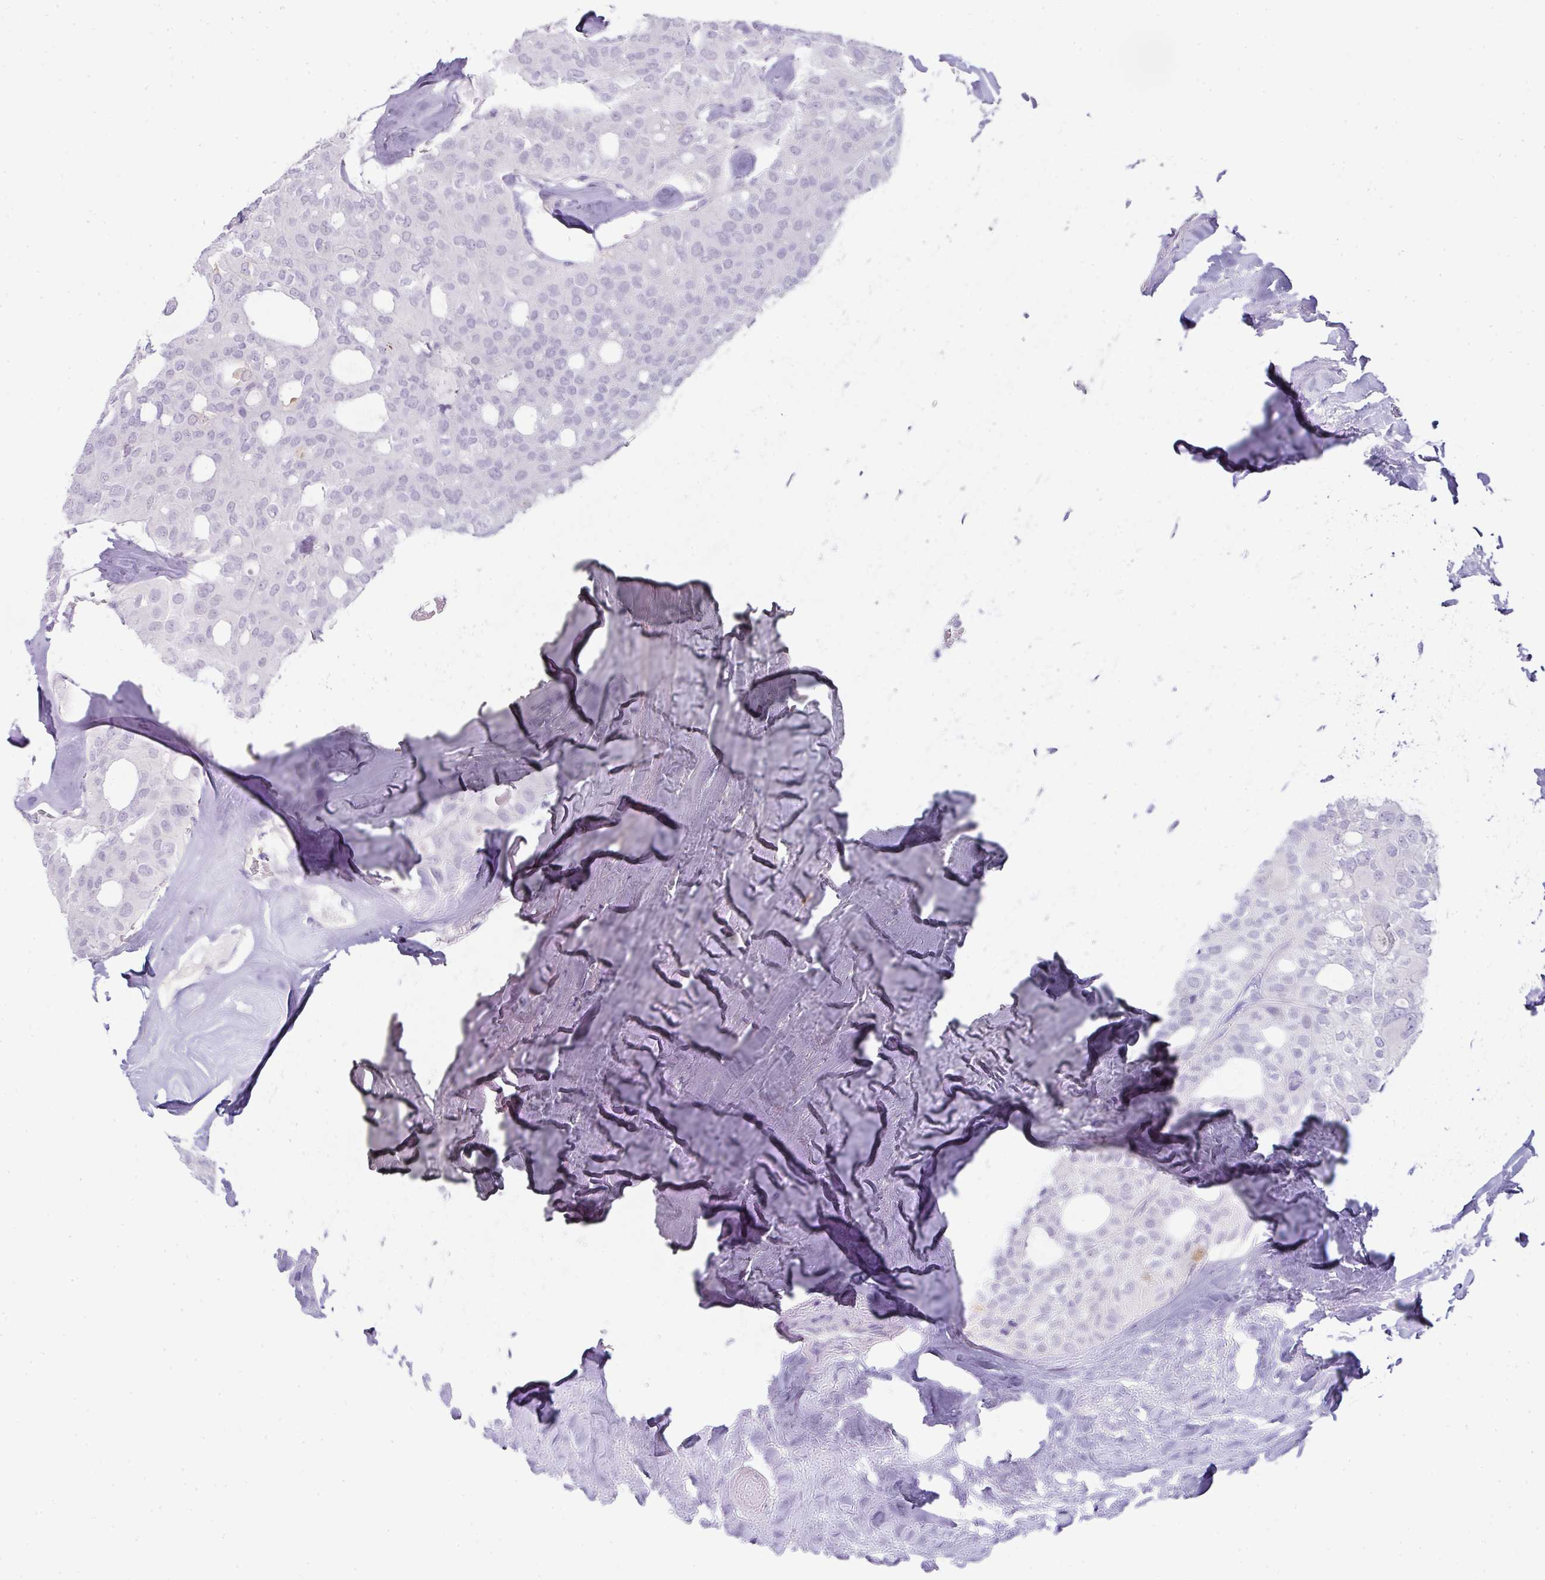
{"staining": {"intensity": "negative", "quantity": "none", "location": "none"}, "tissue": "thyroid cancer", "cell_type": "Tumor cells", "image_type": "cancer", "snomed": [{"axis": "morphology", "description": "Follicular adenoma carcinoma, NOS"}, {"axis": "topography", "description": "Thyroid gland"}], "caption": "An IHC micrograph of thyroid follicular adenoma carcinoma is shown. There is no staining in tumor cells of thyroid follicular adenoma carcinoma.", "gene": "OR52N1", "patient": {"sex": "male", "age": 75}}